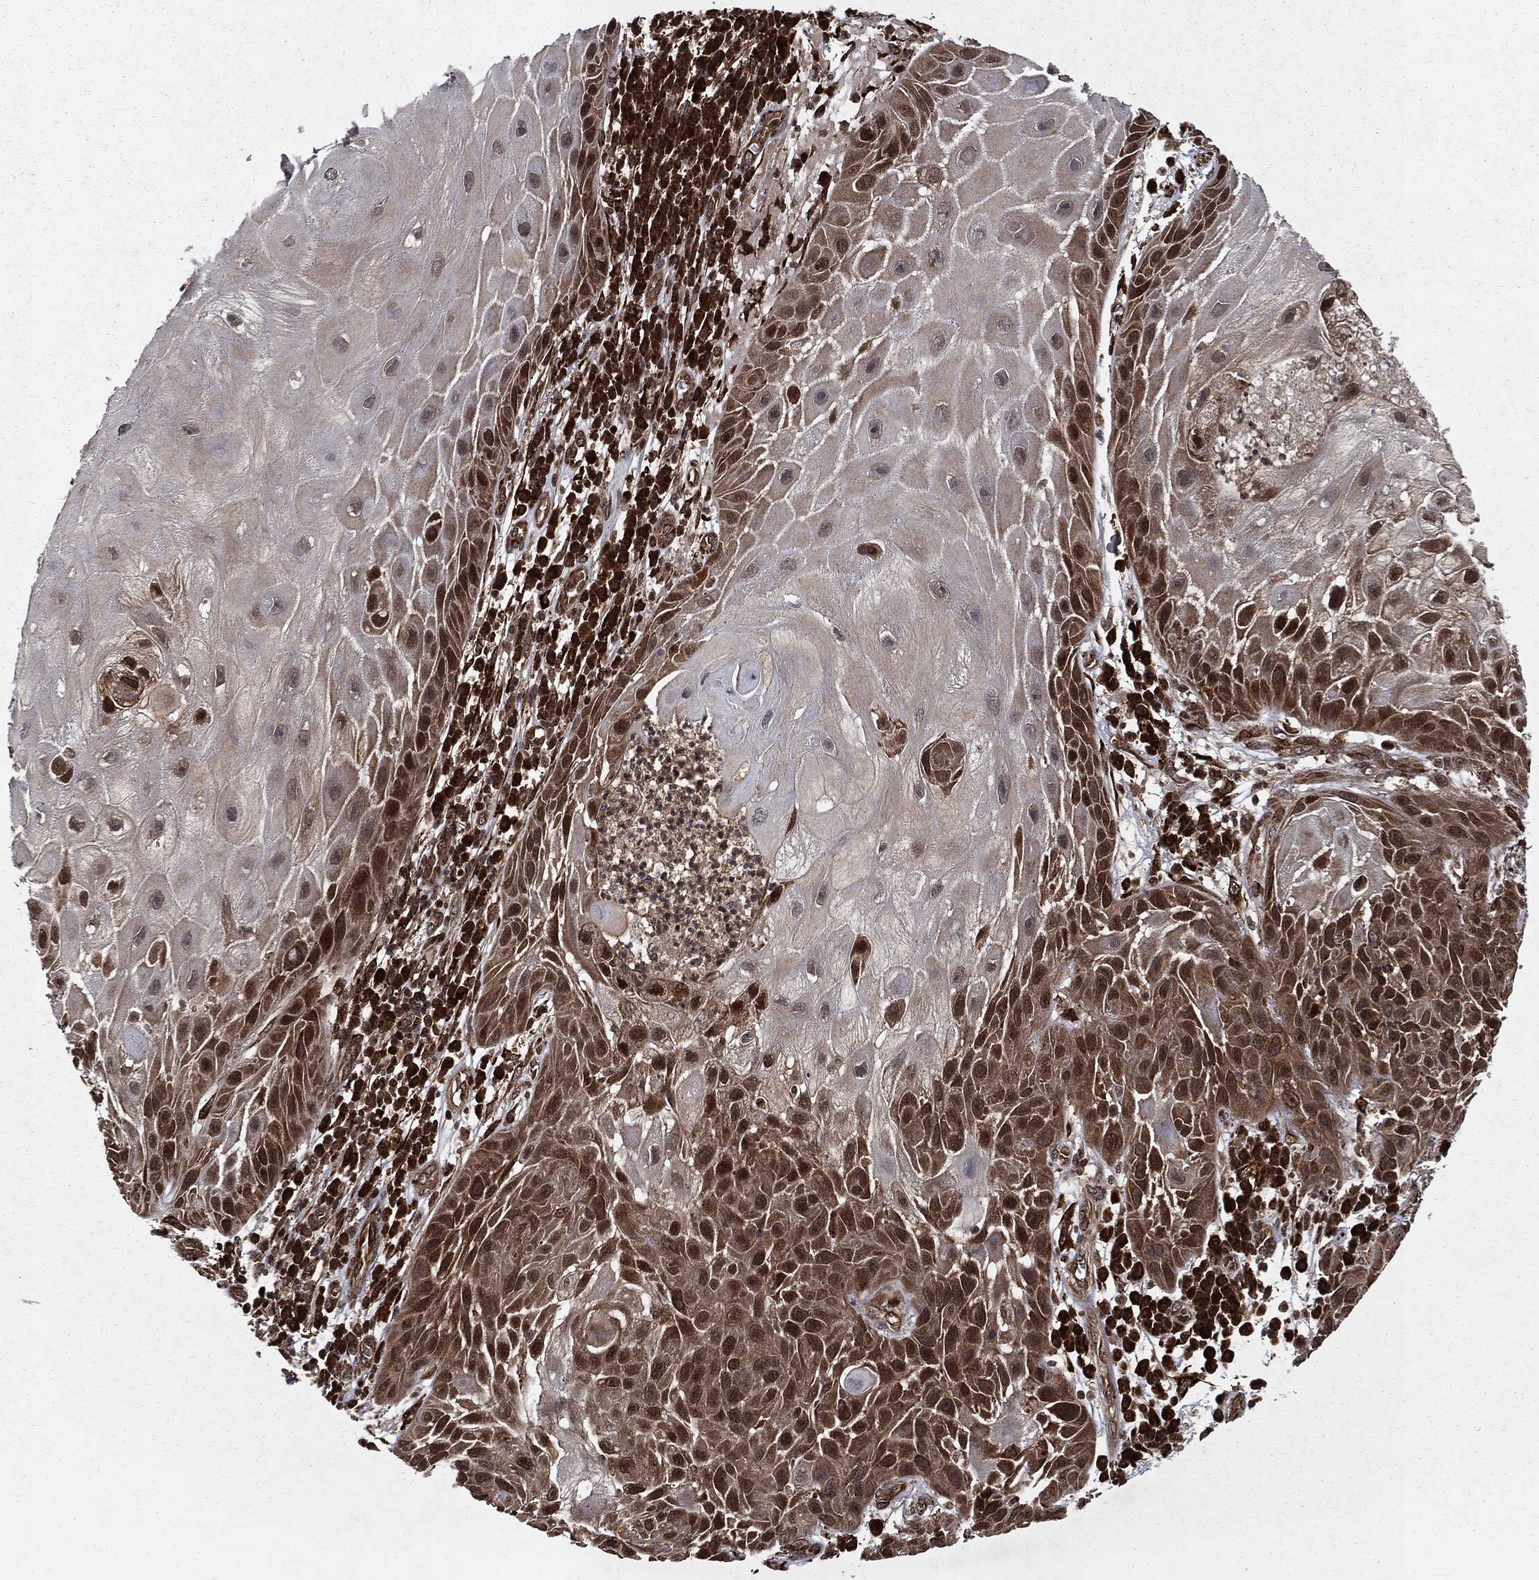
{"staining": {"intensity": "strong", "quantity": "25%-75%", "location": "cytoplasmic/membranous,nuclear"}, "tissue": "skin cancer", "cell_type": "Tumor cells", "image_type": "cancer", "snomed": [{"axis": "morphology", "description": "Normal tissue, NOS"}, {"axis": "morphology", "description": "Squamous cell carcinoma, NOS"}, {"axis": "topography", "description": "Skin"}], "caption": "Immunohistochemical staining of skin cancer demonstrates high levels of strong cytoplasmic/membranous and nuclear protein staining in about 25%-75% of tumor cells.", "gene": "RANBP9", "patient": {"sex": "male", "age": 79}}